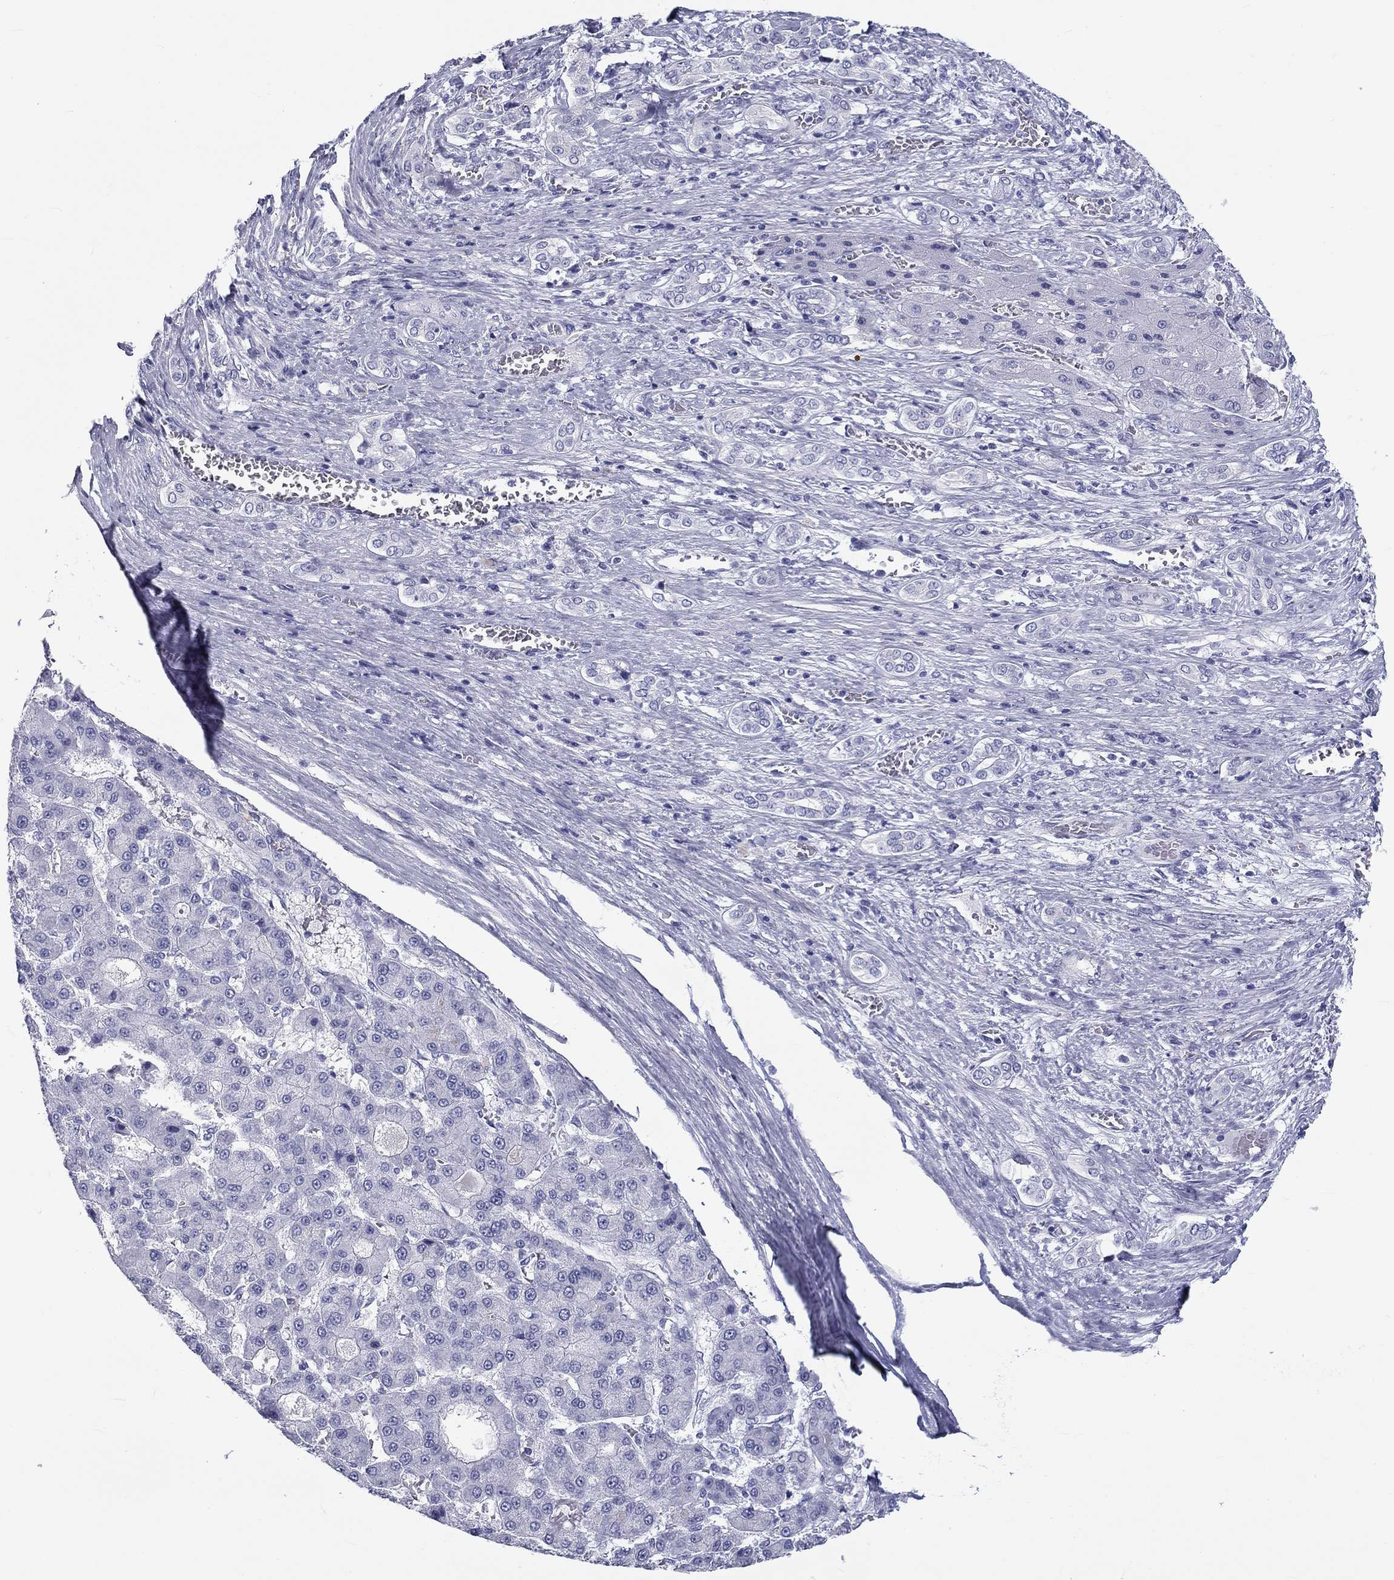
{"staining": {"intensity": "negative", "quantity": "none", "location": "none"}, "tissue": "liver cancer", "cell_type": "Tumor cells", "image_type": "cancer", "snomed": [{"axis": "morphology", "description": "Carcinoma, Hepatocellular, NOS"}, {"axis": "topography", "description": "Liver"}], "caption": "Immunohistochemistry image of human hepatocellular carcinoma (liver) stained for a protein (brown), which shows no staining in tumor cells. (DAB immunohistochemistry (IHC), high magnification).", "gene": "DNALI1", "patient": {"sex": "male", "age": 70}}